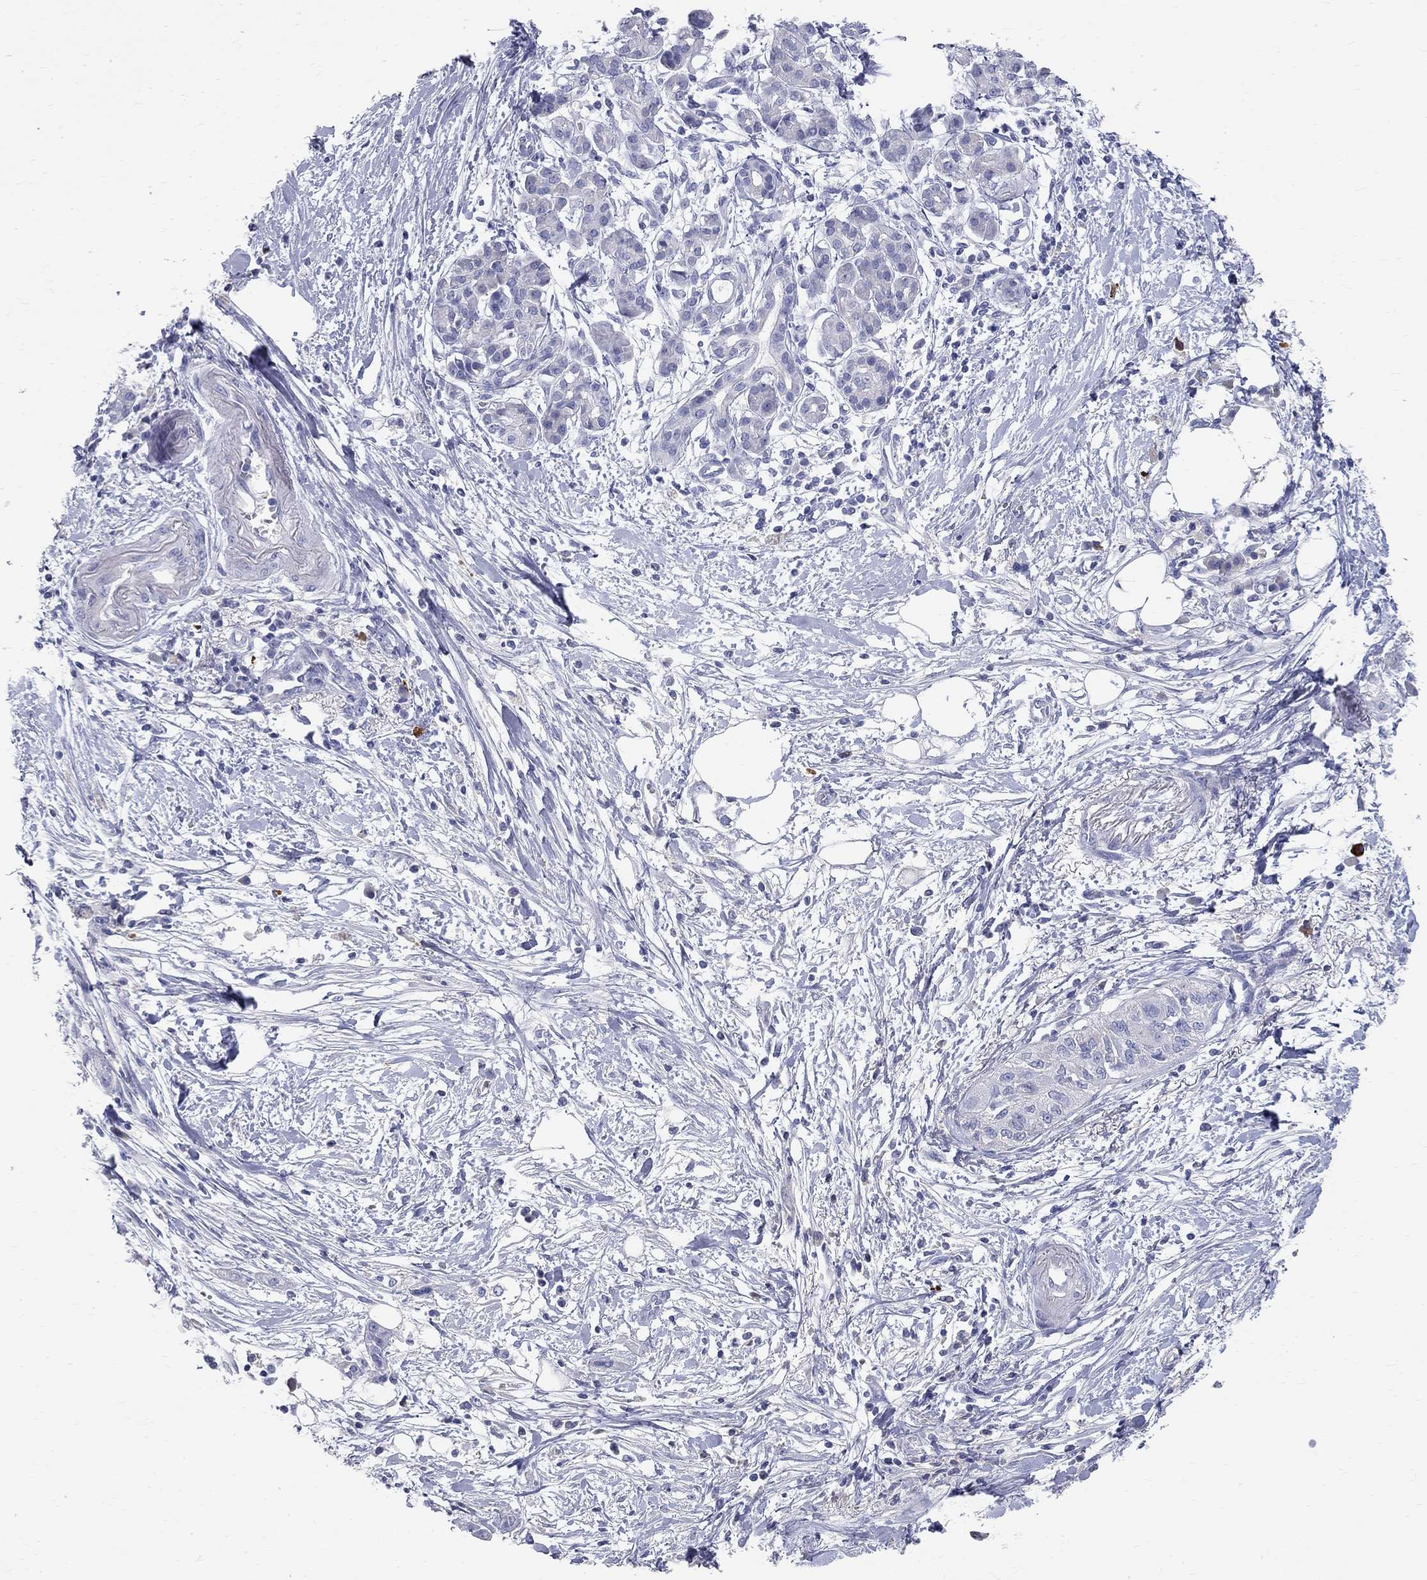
{"staining": {"intensity": "negative", "quantity": "none", "location": "none"}, "tissue": "pancreatic cancer", "cell_type": "Tumor cells", "image_type": "cancer", "snomed": [{"axis": "morphology", "description": "Adenocarcinoma, NOS"}, {"axis": "topography", "description": "Pancreas"}], "caption": "There is no significant positivity in tumor cells of pancreatic adenocarcinoma.", "gene": "PHOX2B", "patient": {"sex": "male", "age": 72}}